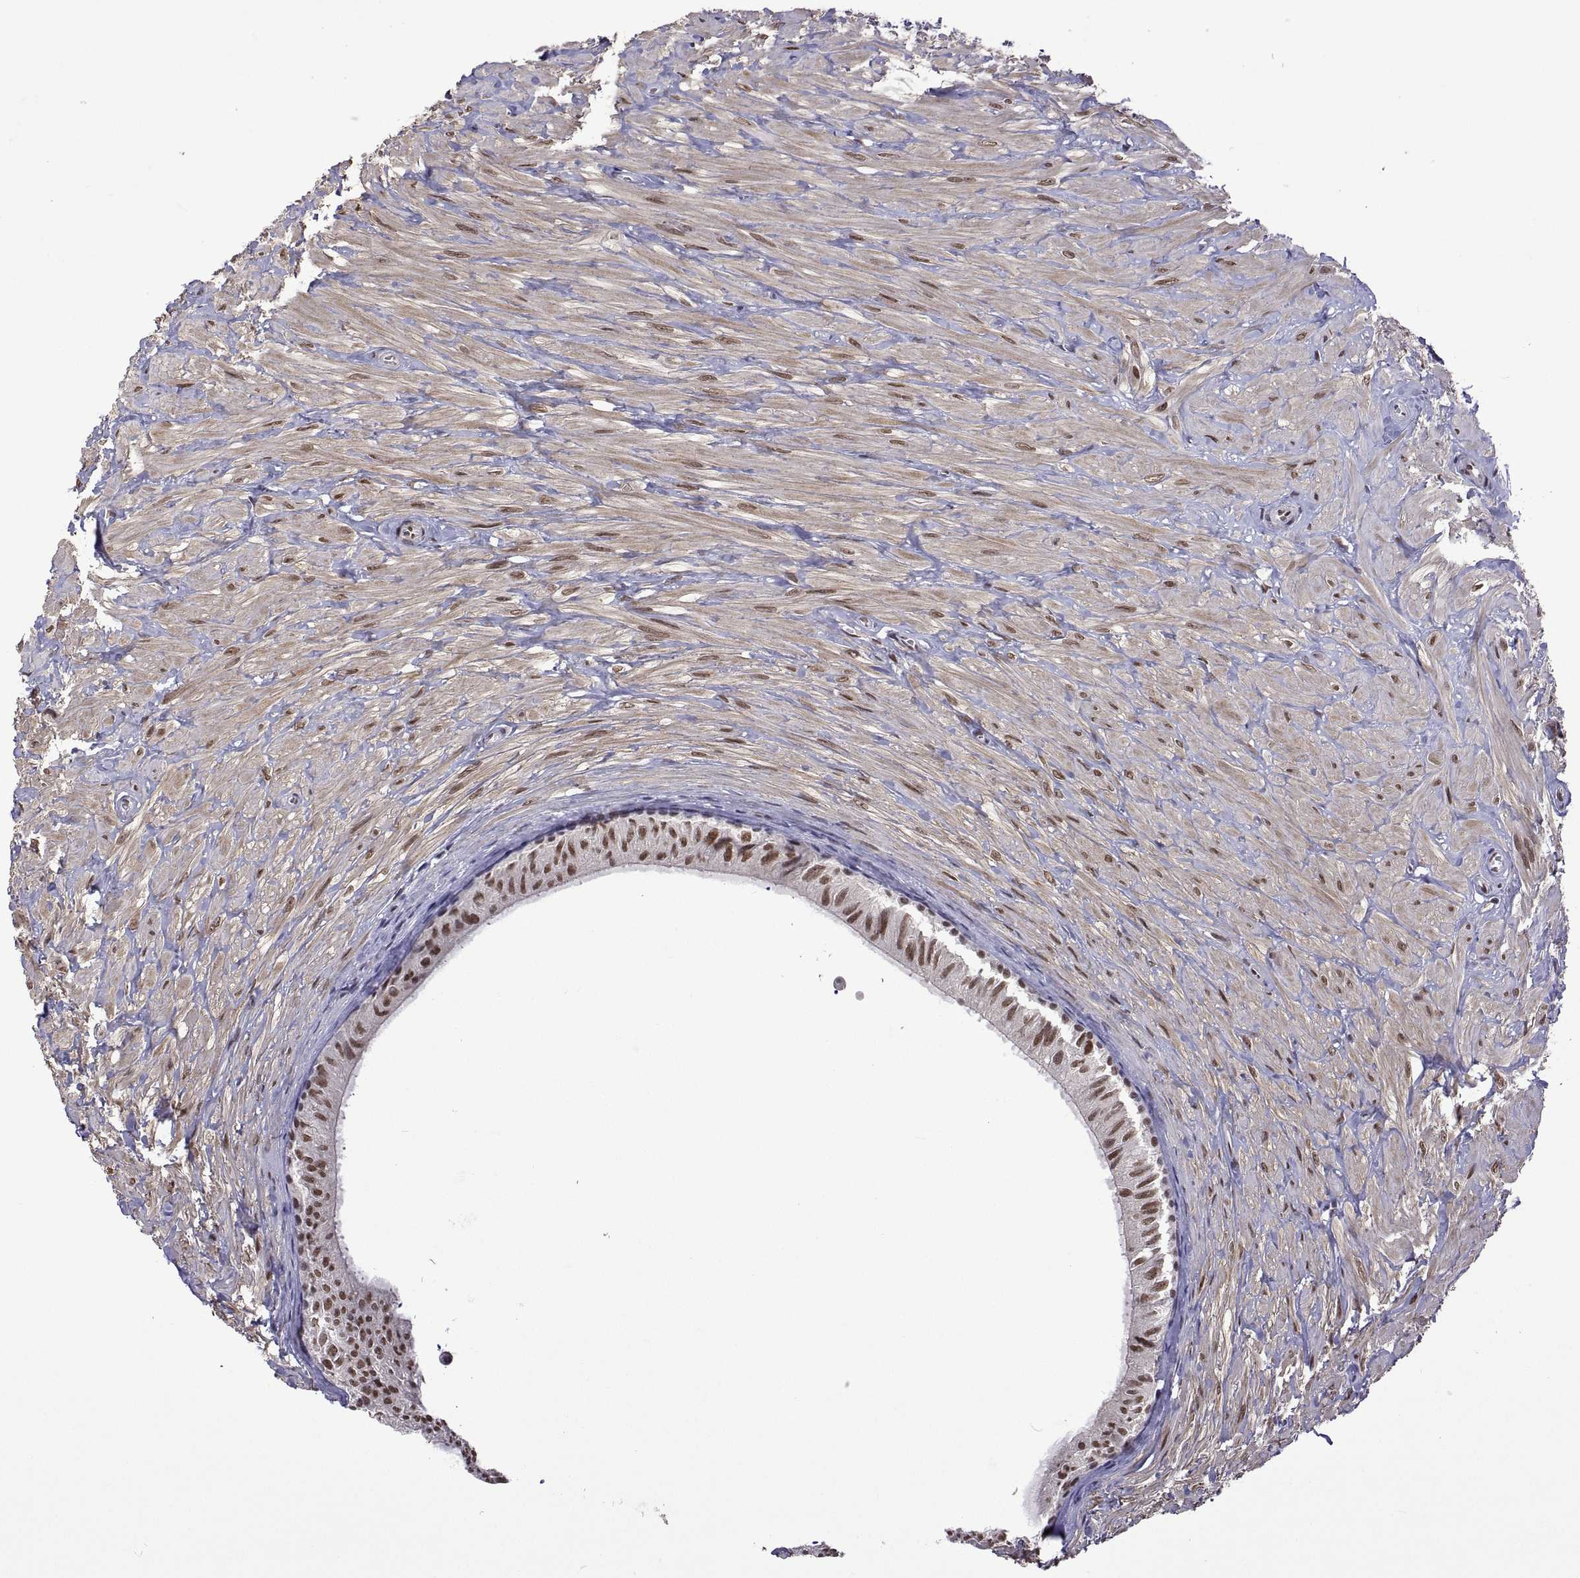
{"staining": {"intensity": "moderate", "quantity": ">75%", "location": "nuclear"}, "tissue": "epididymis", "cell_type": "Glandular cells", "image_type": "normal", "snomed": [{"axis": "morphology", "description": "Normal tissue, NOS"}, {"axis": "topography", "description": "Epididymis"}], "caption": "Immunohistochemical staining of normal epididymis exhibits >75% levels of moderate nuclear protein staining in approximately >75% of glandular cells.", "gene": "NR4A1", "patient": {"sex": "male", "age": 32}}